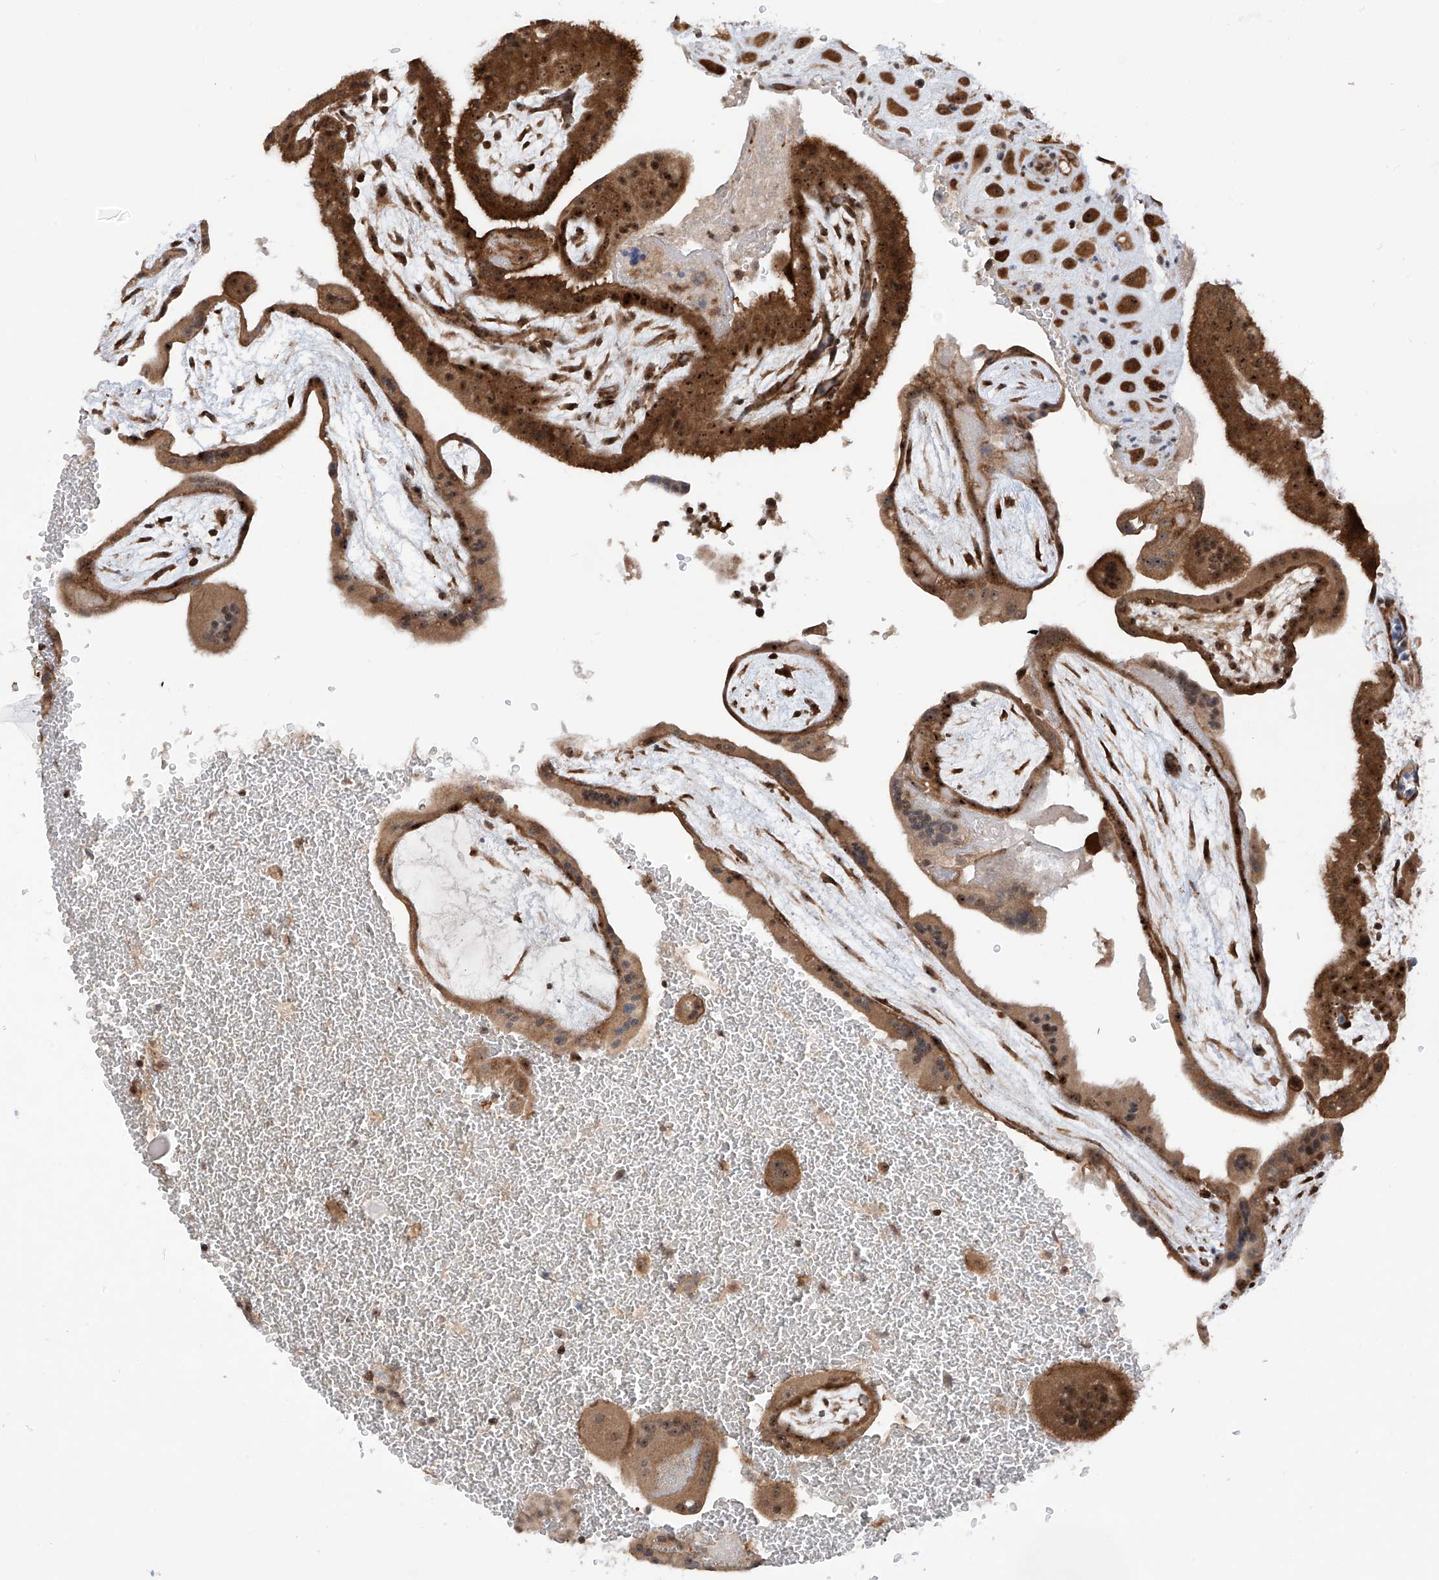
{"staining": {"intensity": "strong", "quantity": ">75%", "location": "cytoplasmic/membranous,nuclear"}, "tissue": "placenta", "cell_type": "Decidual cells", "image_type": "normal", "snomed": [{"axis": "morphology", "description": "Normal tissue, NOS"}, {"axis": "topography", "description": "Placenta"}], "caption": "Protein expression by immunohistochemistry exhibits strong cytoplasmic/membranous,nuclear positivity in approximately >75% of decidual cells in unremarkable placenta.", "gene": "C1orf131", "patient": {"sex": "female", "age": 35}}